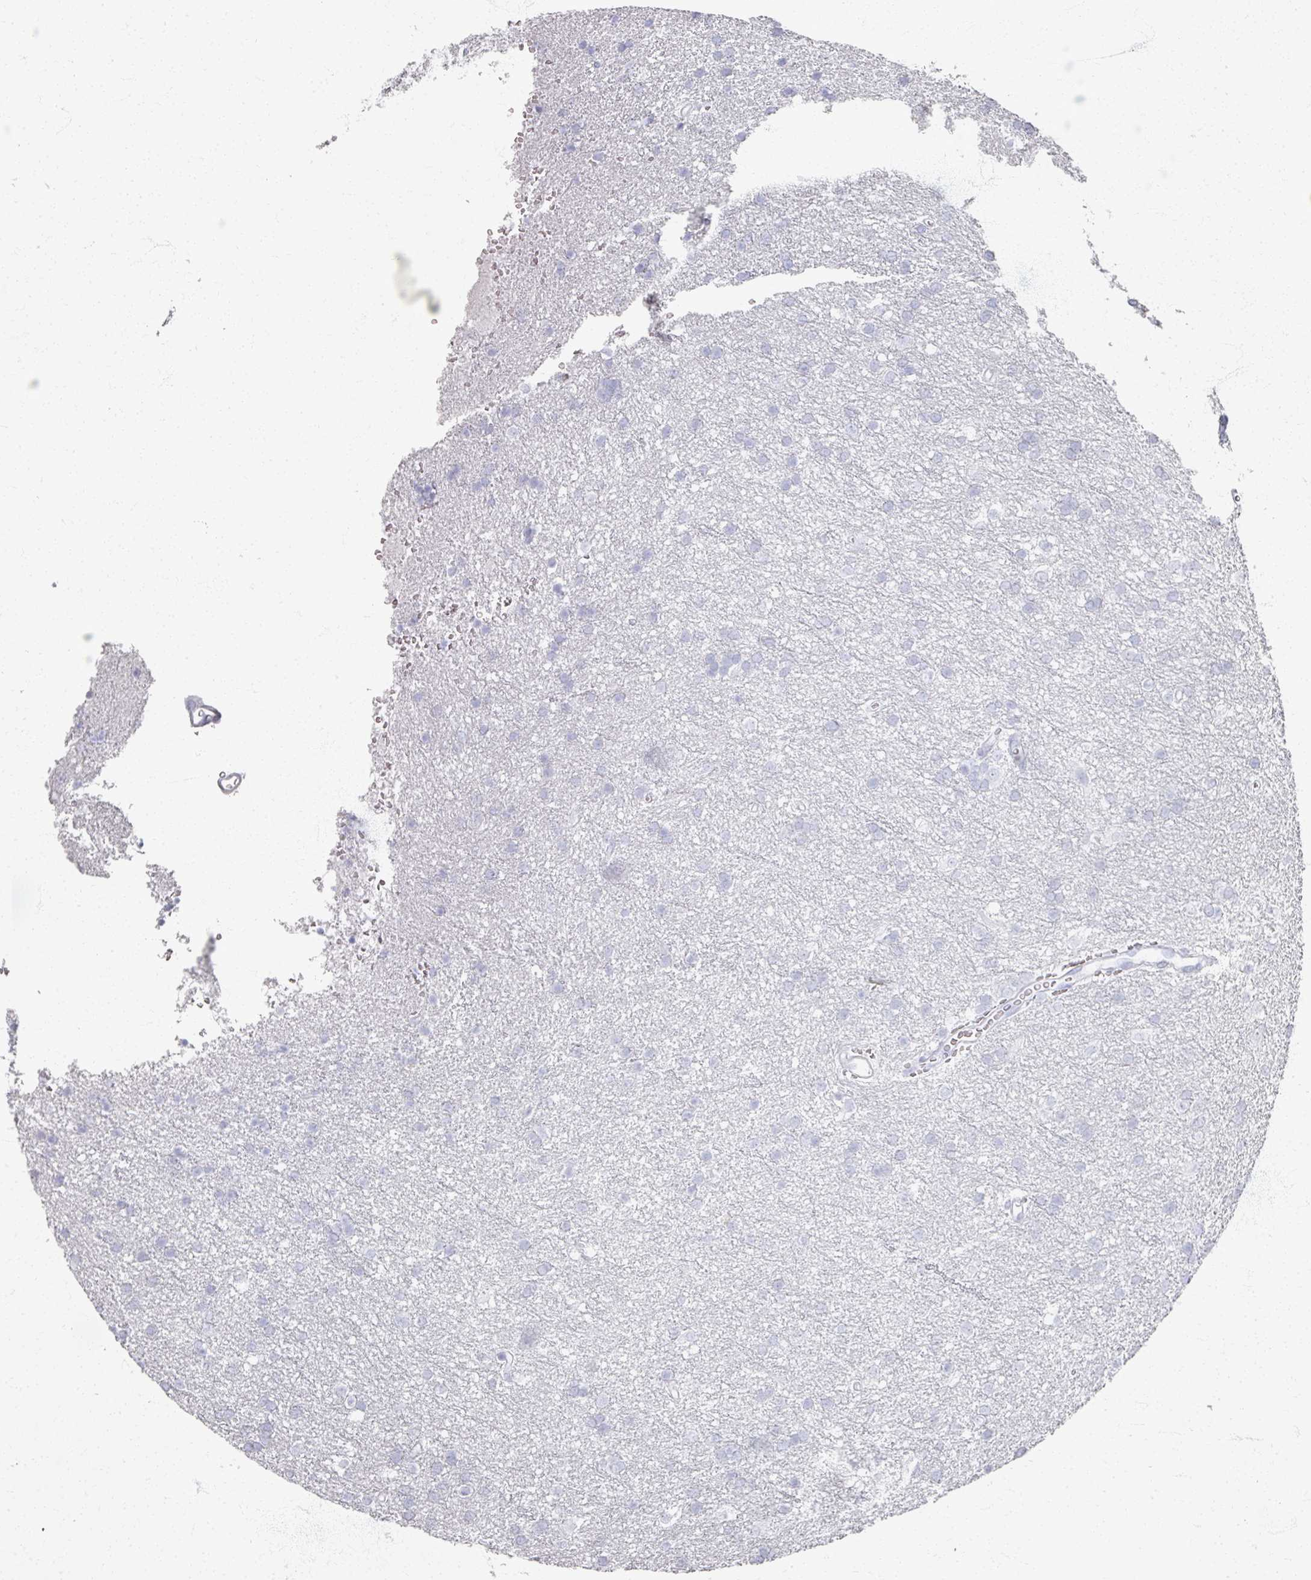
{"staining": {"intensity": "negative", "quantity": "none", "location": "none"}, "tissue": "glioma", "cell_type": "Tumor cells", "image_type": "cancer", "snomed": [{"axis": "morphology", "description": "Glioma, malignant, Low grade"}, {"axis": "topography", "description": "Brain"}], "caption": "A high-resolution photomicrograph shows immunohistochemistry (IHC) staining of malignant glioma (low-grade), which reveals no significant positivity in tumor cells.", "gene": "PSKH1", "patient": {"sex": "female", "age": 33}}